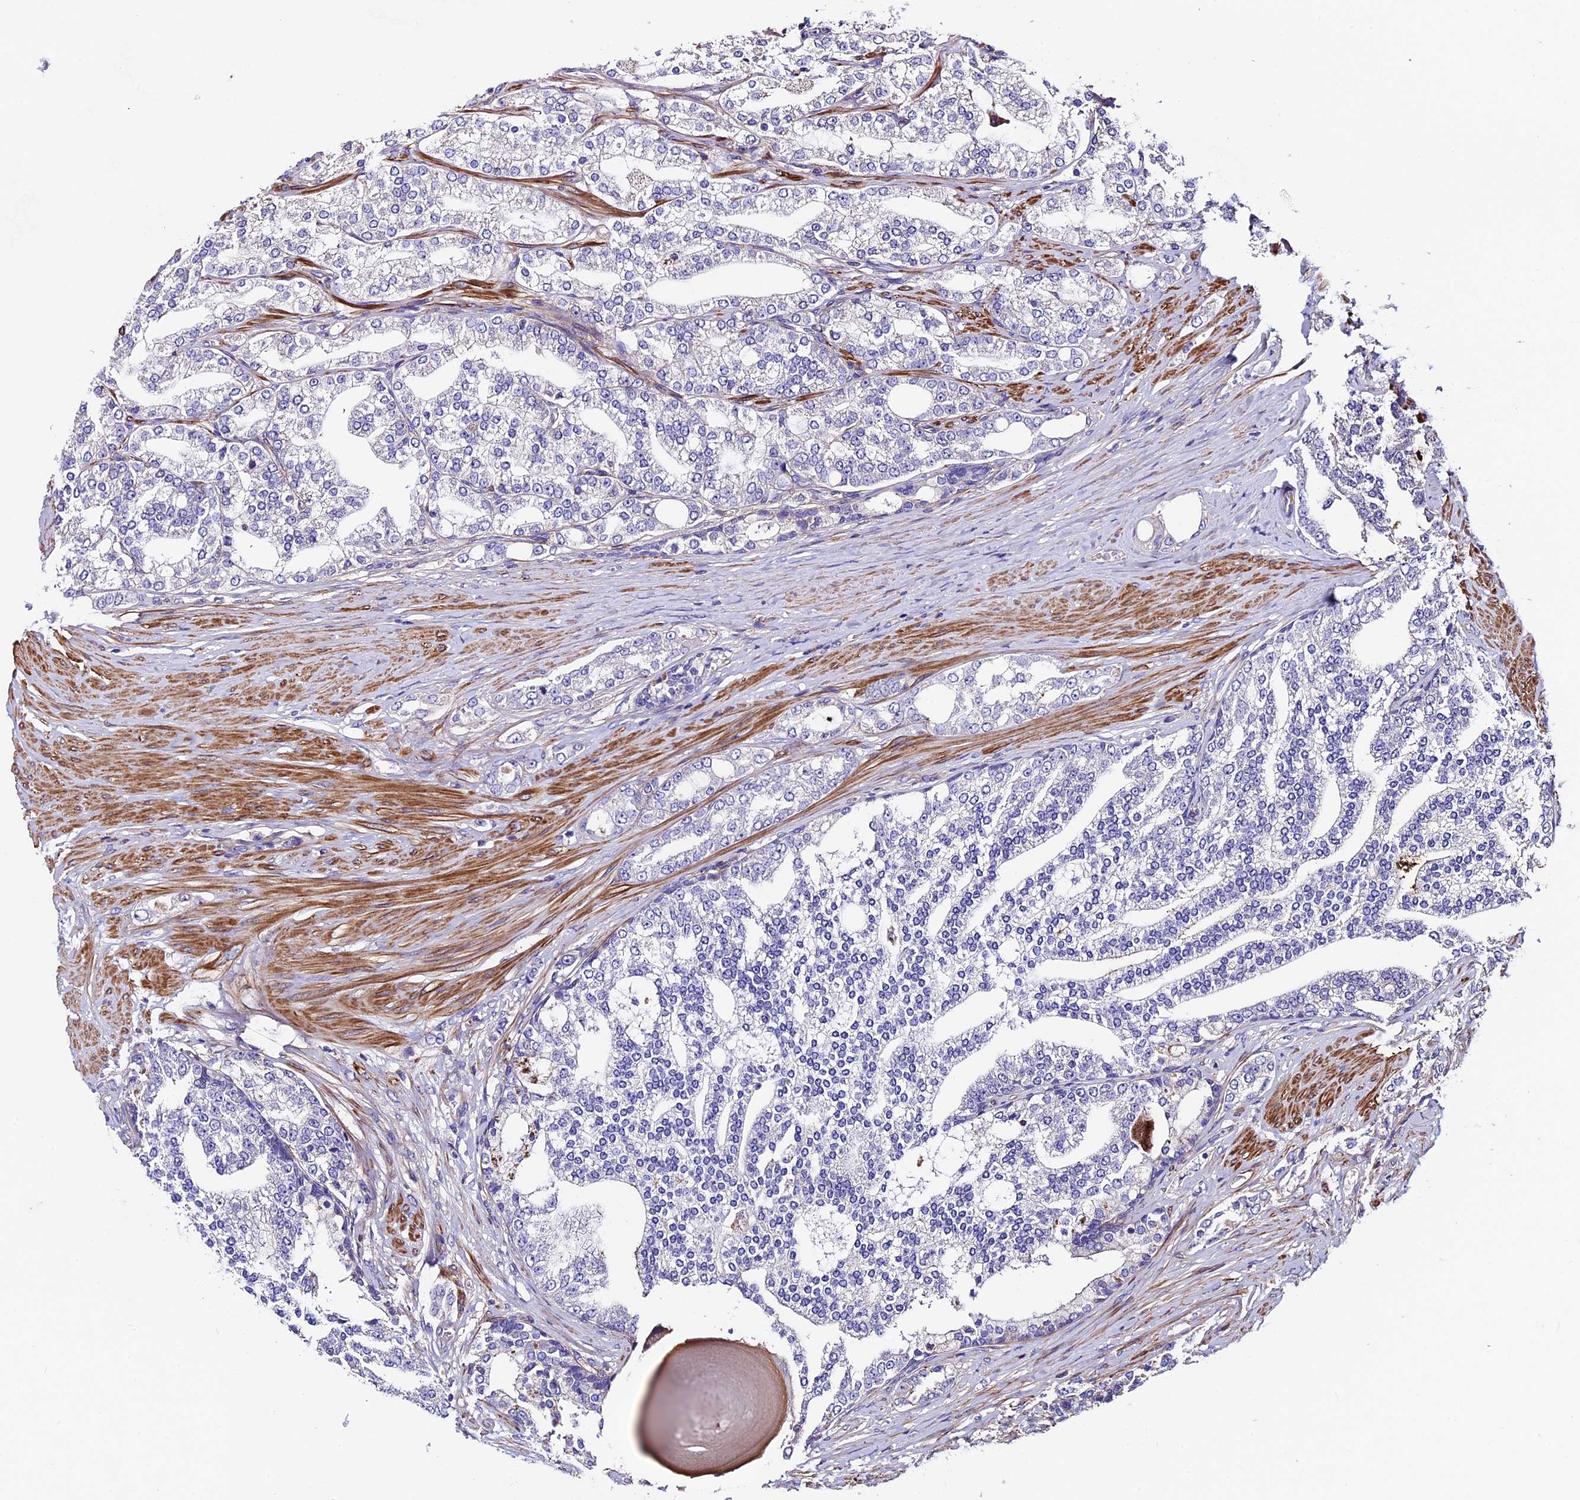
{"staining": {"intensity": "negative", "quantity": "none", "location": "none"}, "tissue": "prostate cancer", "cell_type": "Tumor cells", "image_type": "cancer", "snomed": [{"axis": "morphology", "description": "Adenocarcinoma, High grade"}, {"axis": "topography", "description": "Prostate"}], "caption": "High magnification brightfield microscopy of adenocarcinoma (high-grade) (prostate) stained with DAB (brown) and counterstained with hematoxylin (blue): tumor cells show no significant expression.", "gene": "EVA1B", "patient": {"sex": "male", "age": 64}}